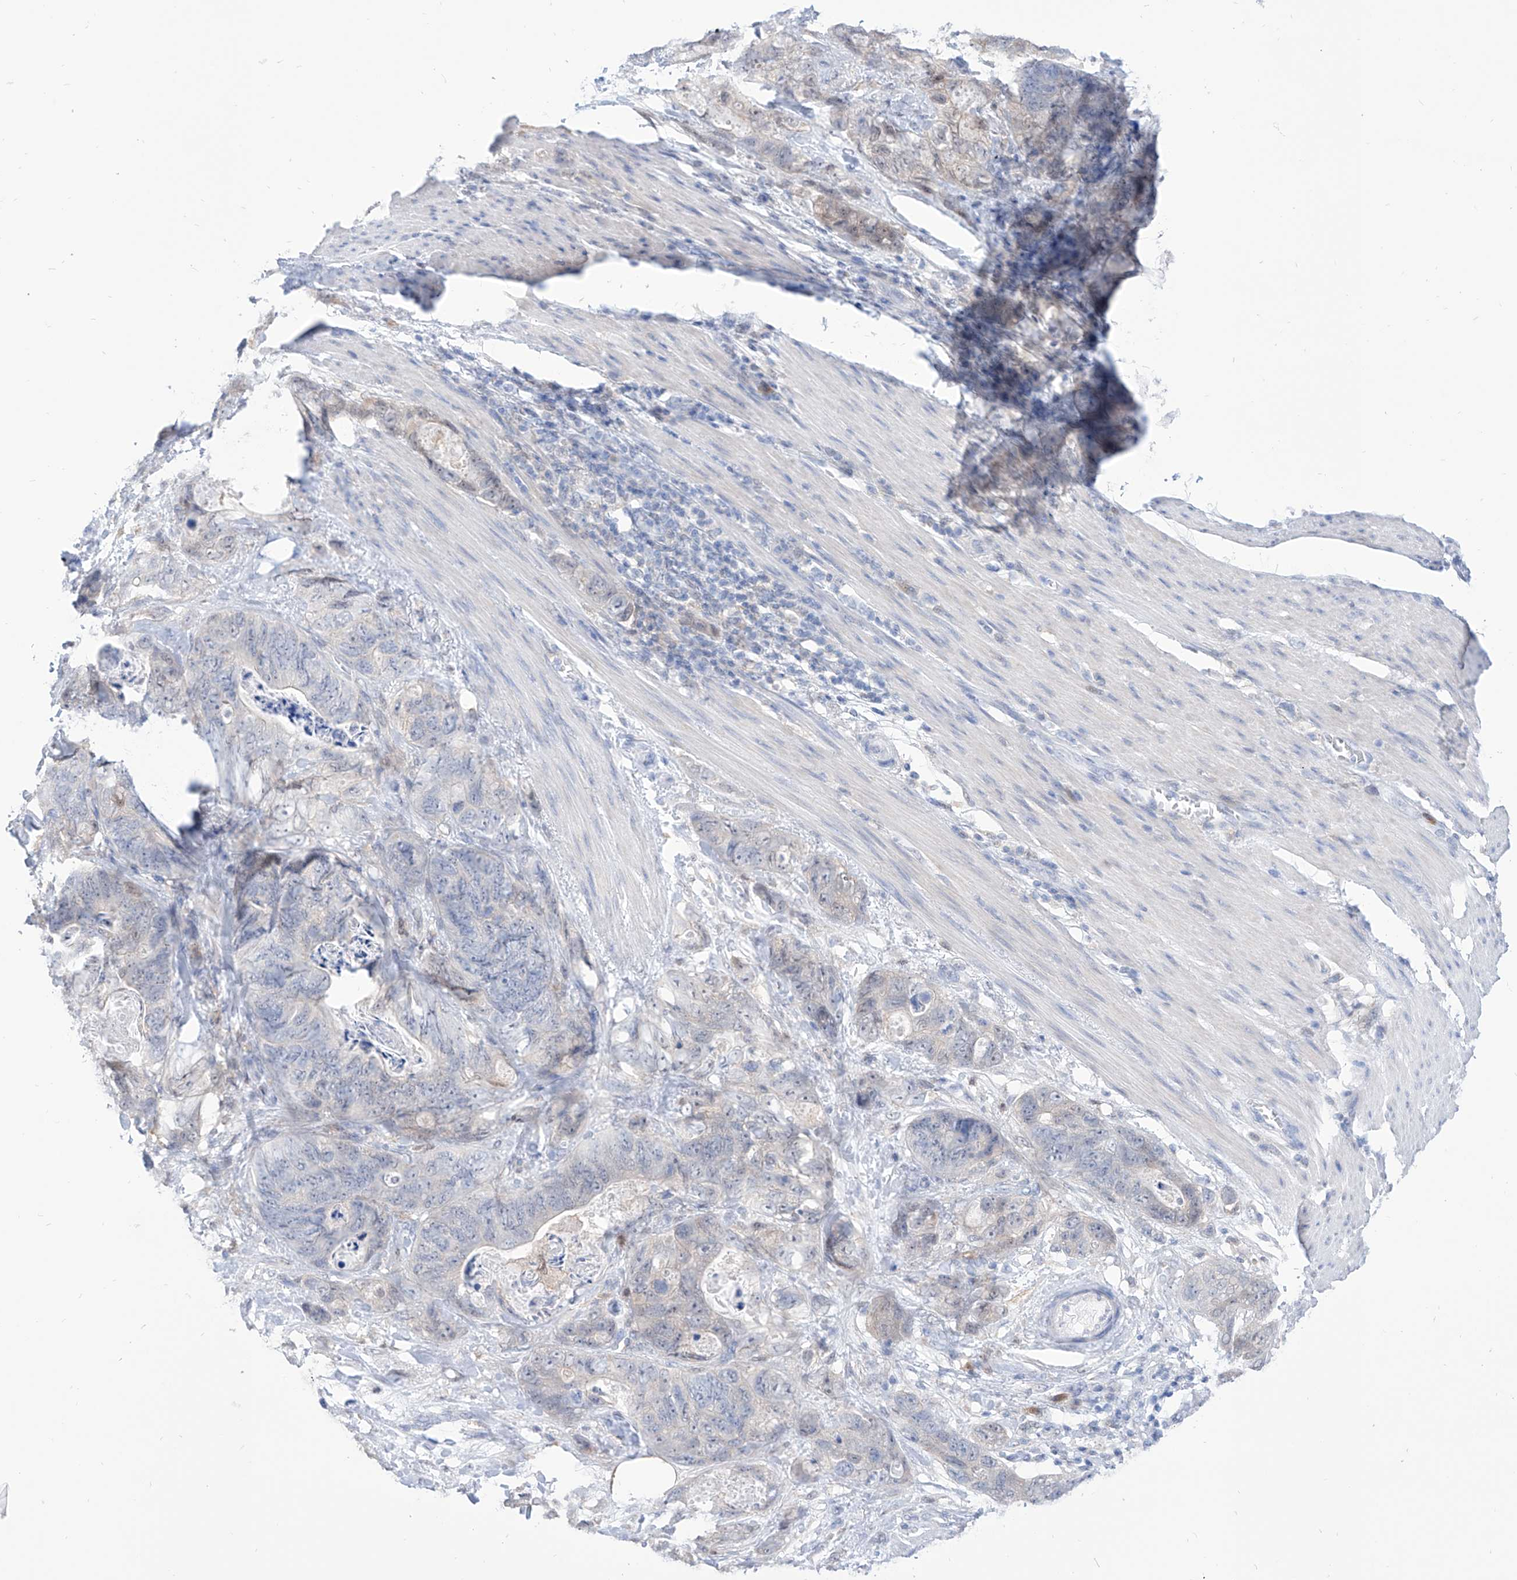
{"staining": {"intensity": "weak", "quantity": "<25%", "location": "cytoplasmic/membranous"}, "tissue": "stomach cancer", "cell_type": "Tumor cells", "image_type": "cancer", "snomed": [{"axis": "morphology", "description": "Normal tissue, NOS"}, {"axis": "morphology", "description": "Adenocarcinoma, NOS"}, {"axis": "topography", "description": "Stomach"}], "caption": "Immunohistochemical staining of human stomach cancer (adenocarcinoma) demonstrates no significant expression in tumor cells.", "gene": "PDXK", "patient": {"sex": "female", "age": 89}}